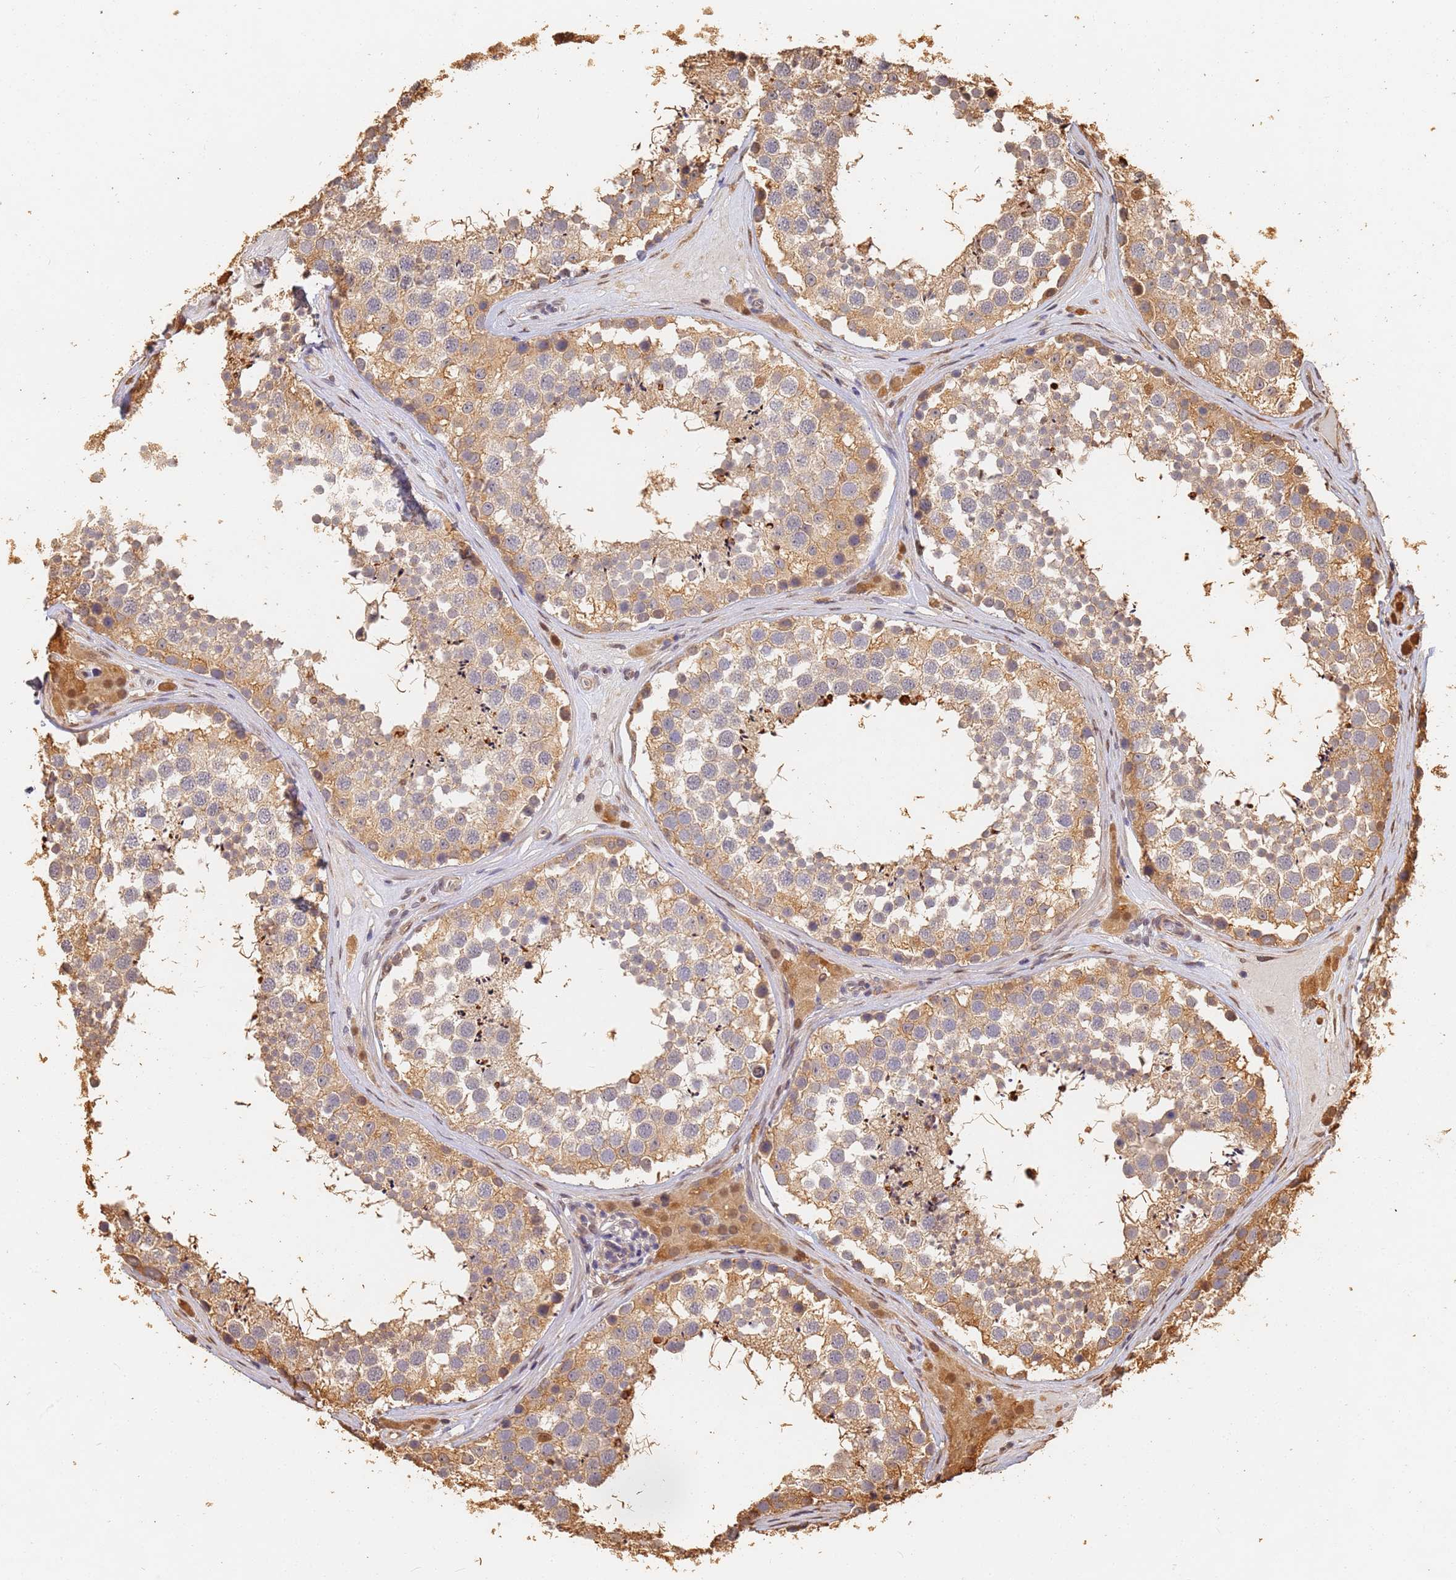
{"staining": {"intensity": "moderate", "quantity": ">75%", "location": "cytoplasmic/membranous"}, "tissue": "testis", "cell_type": "Cells in seminiferous ducts", "image_type": "normal", "snomed": [{"axis": "morphology", "description": "Normal tissue, NOS"}, {"axis": "topography", "description": "Testis"}], "caption": "Immunohistochemical staining of unremarkable human testis demonstrates moderate cytoplasmic/membranous protein expression in approximately >75% of cells in seminiferous ducts. (brown staining indicates protein expression, while blue staining denotes nuclei).", "gene": "JAK2", "patient": {"sex": "male", "age": 46}}